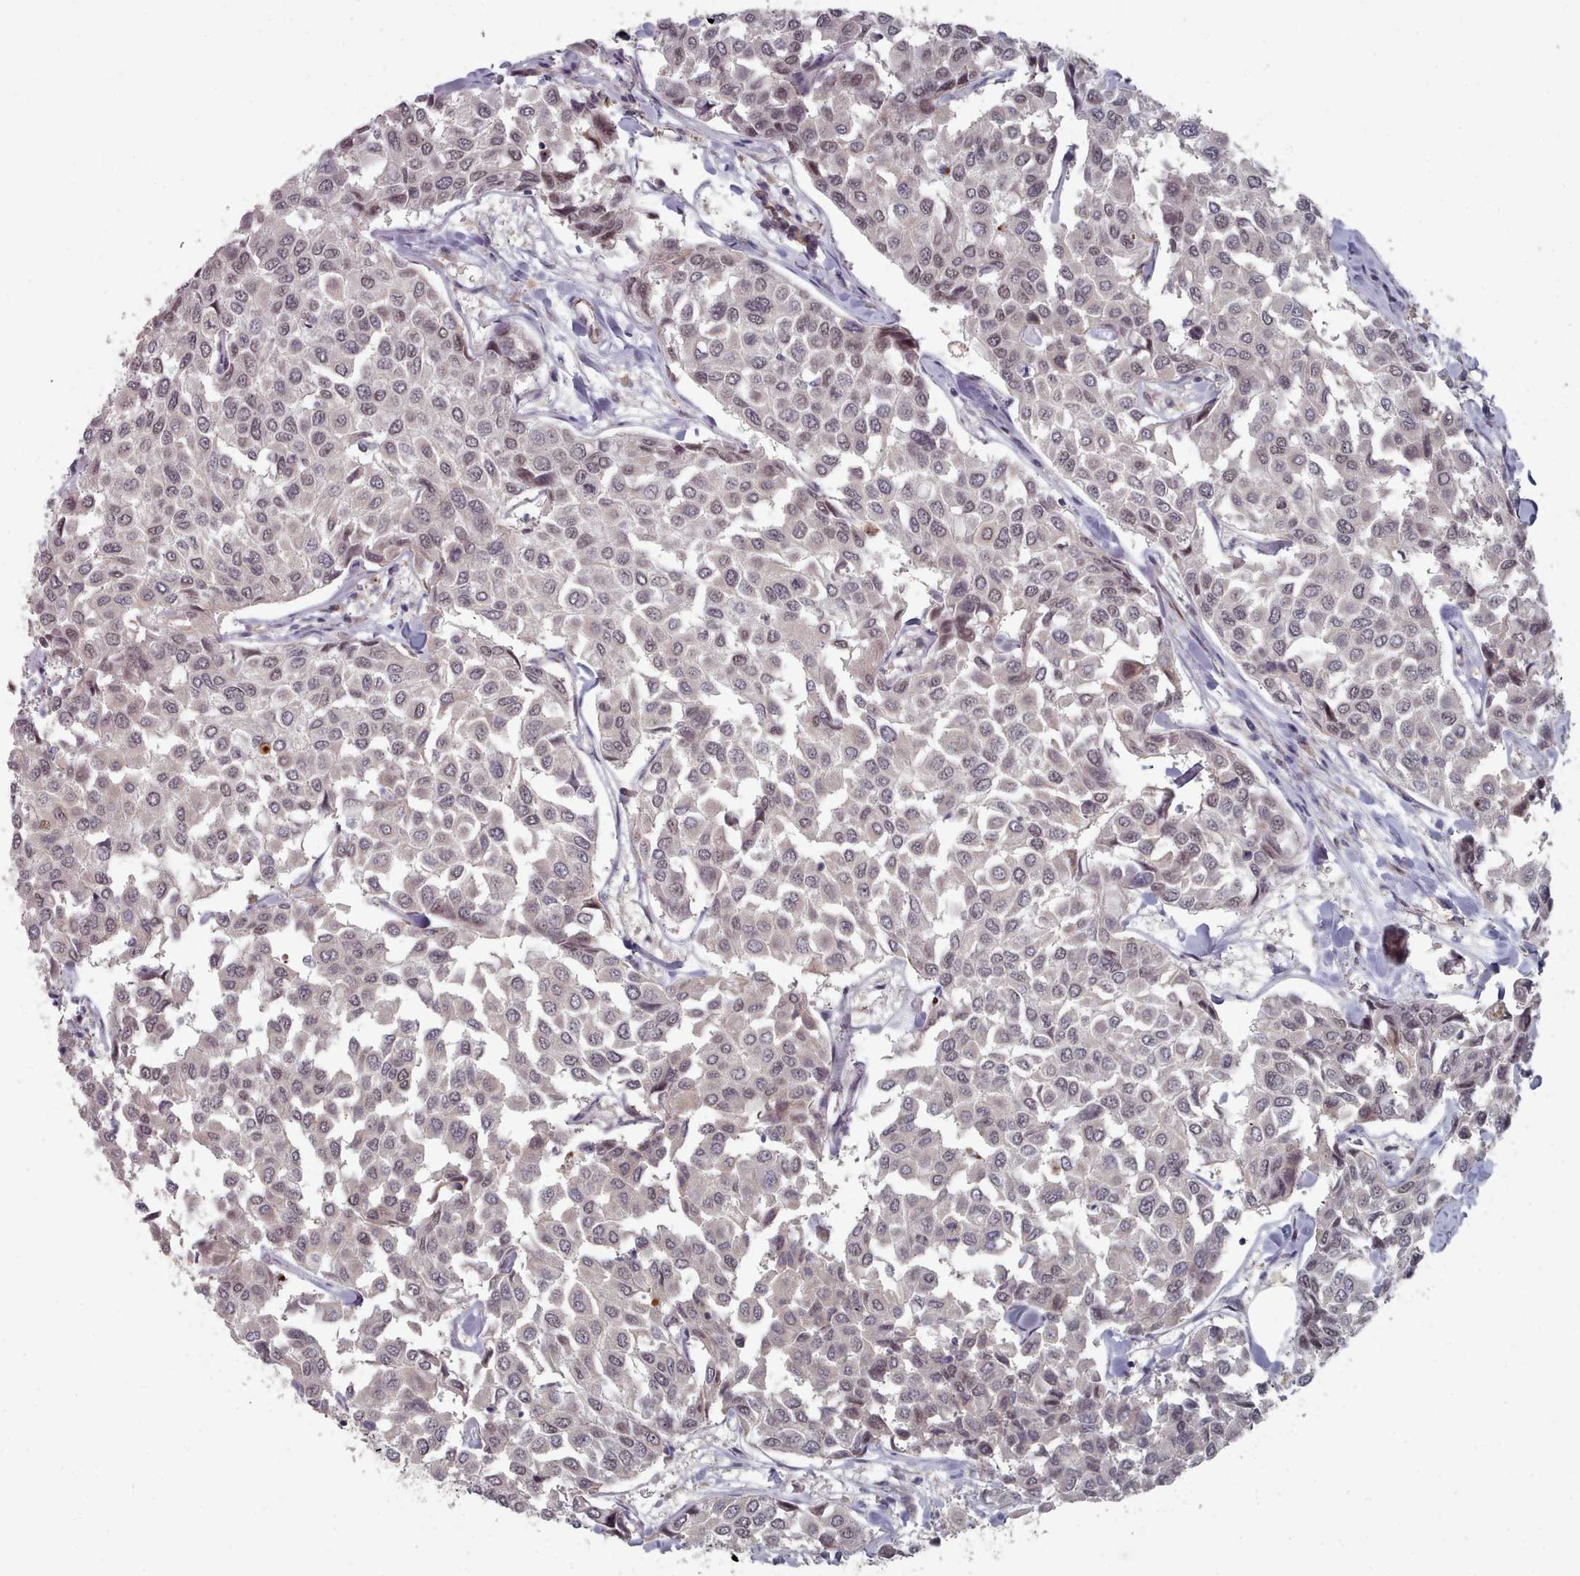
{"staining": {"intensity": "weak", "quantity": "<25%", "location": "nuclear"}, "tissue": "breast cancer", "cell_type": "Tumor cells", "image_type": "cancer", "snomed": [{"axis": "morphology", "description": "Duct carcinoma"}, {"axis": "topography", "description": "Breast"}], "caption": "Breast cancer stained for a protein using IHC exhibits no staining tumor cells.", "gene": "HYAL3", "patient": {"sex": "female", "age": 55}}